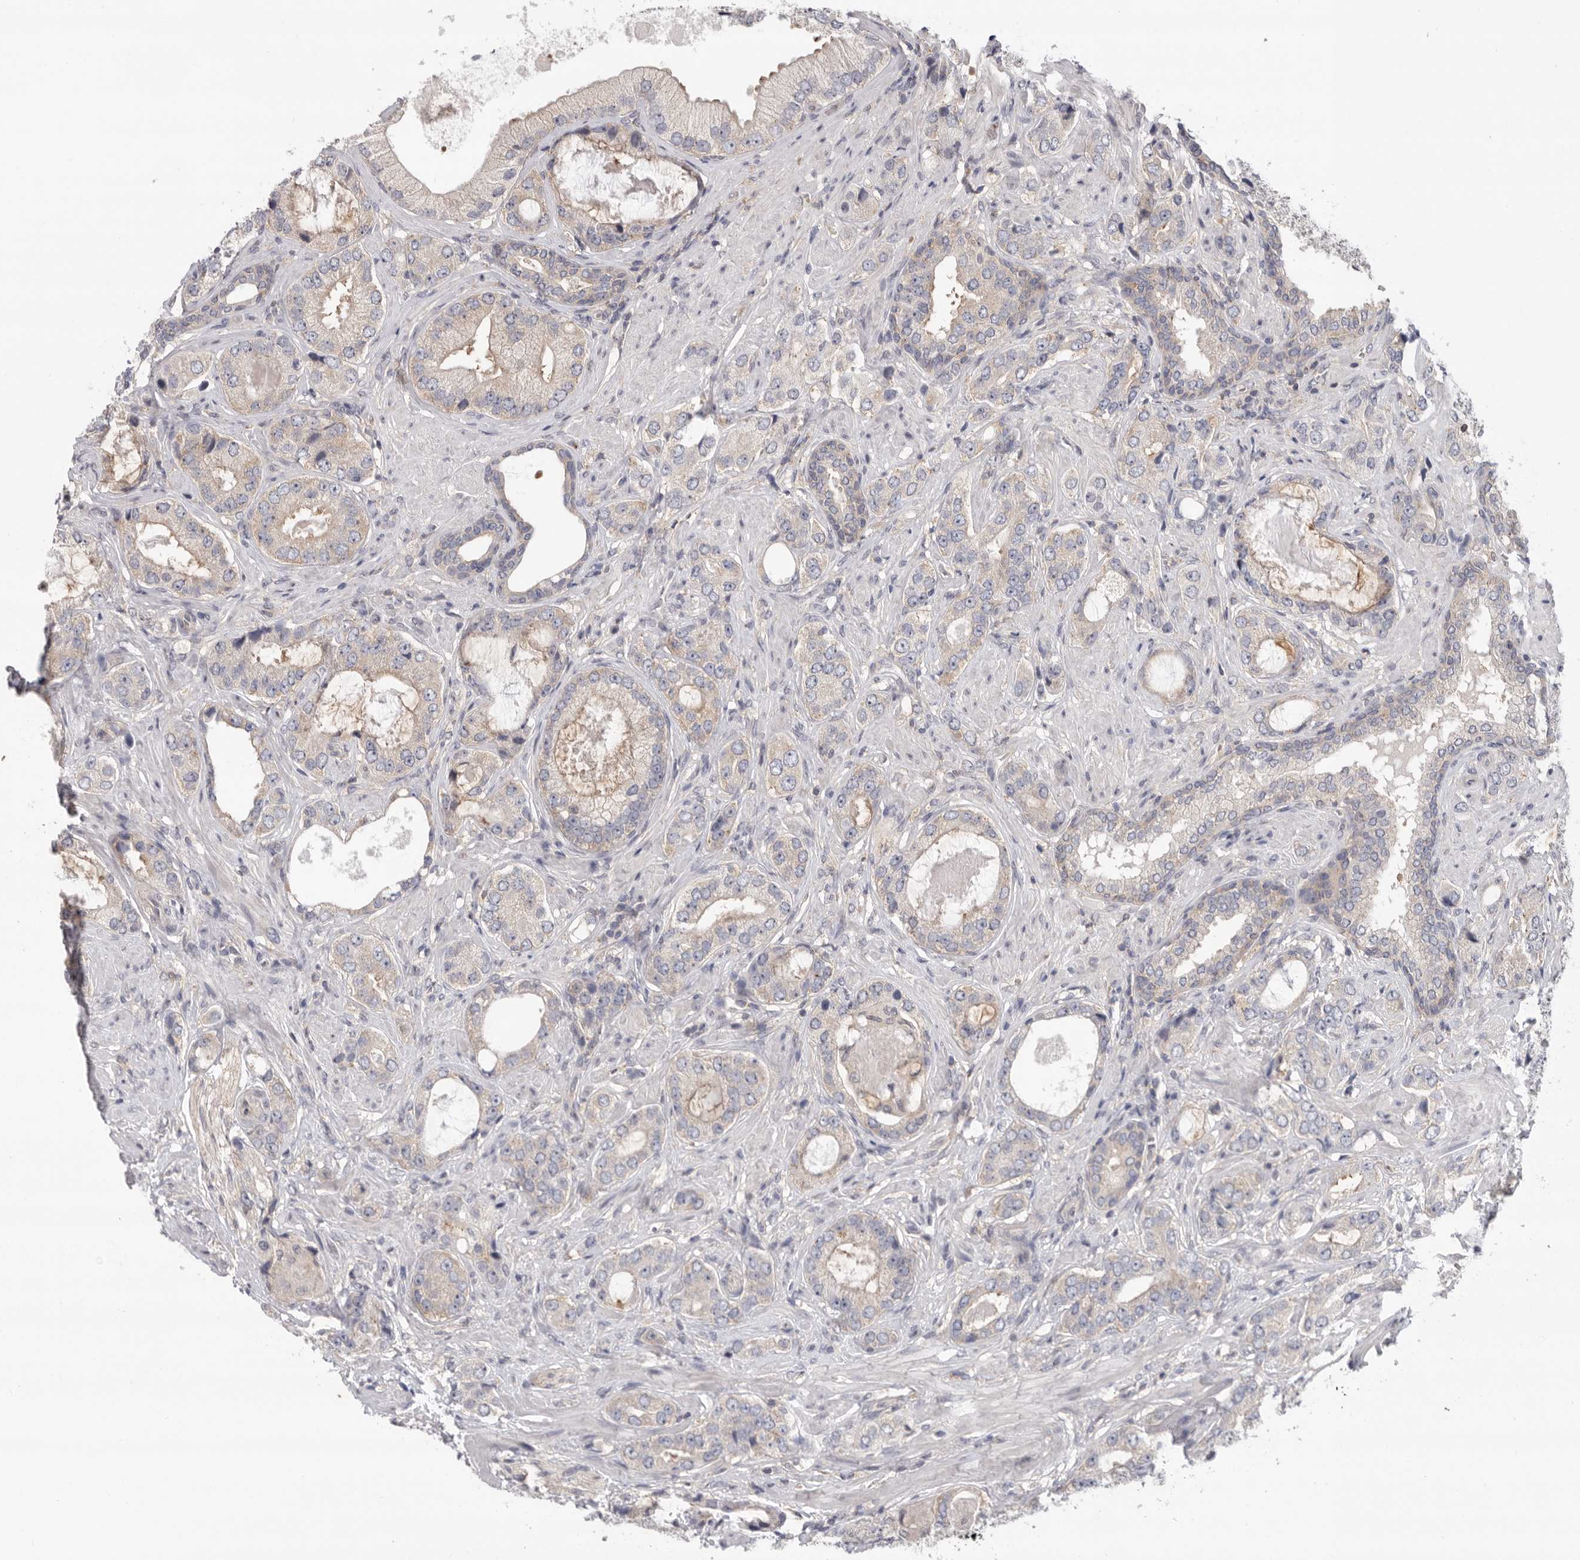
{"staining": {"intensity": "weak", "quantity": "<25%", "location": "cytoplasmic/membranous"}, "tissue": "prostate cancer", "cell_type": "Tumor cells", "image_type": "cancer", "snomed": [{"axis": "morphology", "description": "Normal tissue, NOS"}, {"axis": "morphology", "description": "Adenocarcinoma, High grade"}, {"axis": "topography", "description": "Prostate"}, {"axis": "topography", "description": "Peripheral nerve tissue"}], "caption": "Tumor cells show no significant staining in prostate cancer.", "gene": "KLK5", "patient": {"sex": "male", "age": 59}}